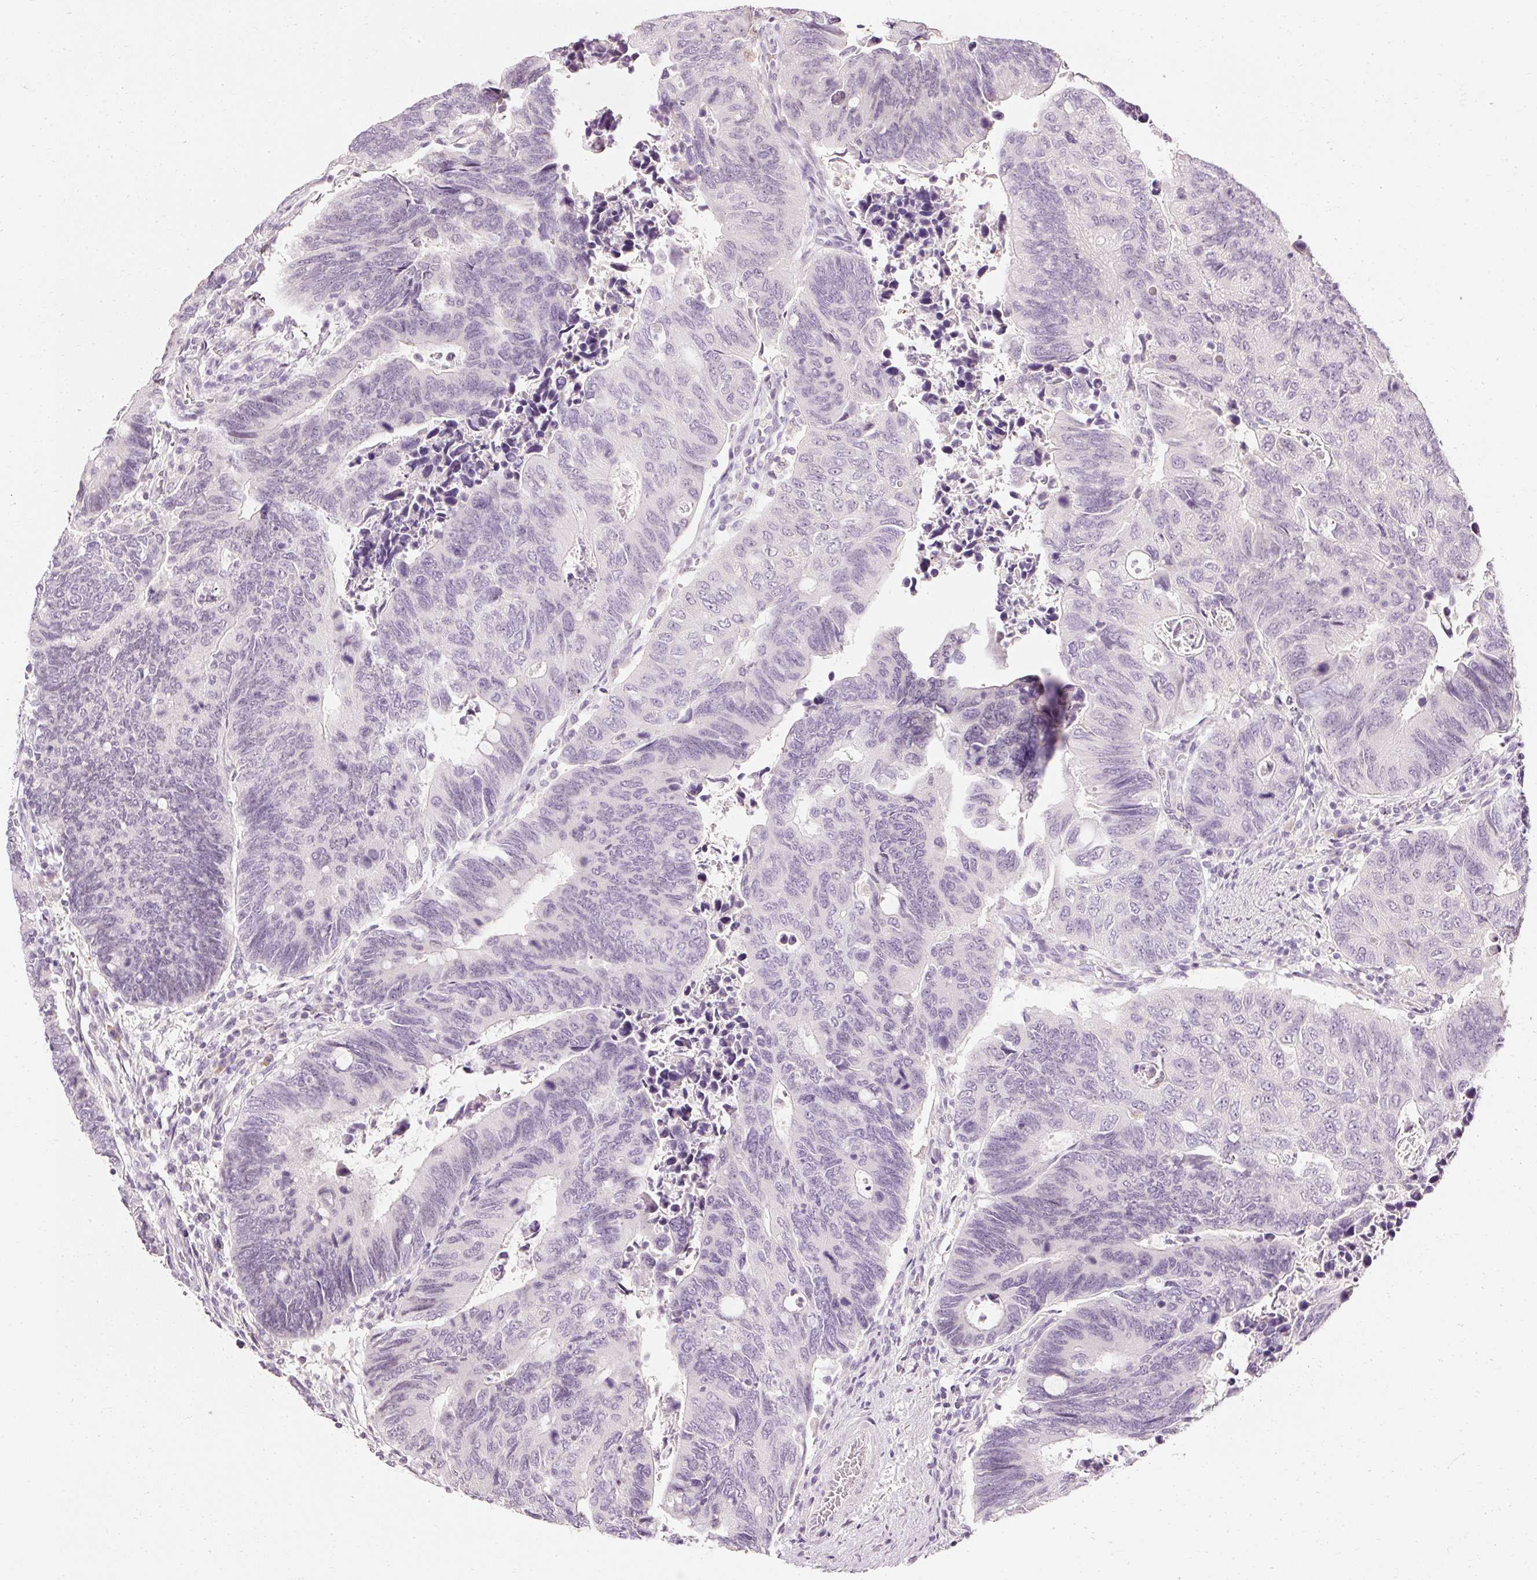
{"staining": {"intensity": "negative", "quantity": "none", "location": "none"}, "tissue": "colorectal cancer", "cell_type": "Tumor cells", "image_type": "cancer", "snomed": [{"axis": "morphology", "description": "Adenocarcinoma, NOS"}, {"axis": "topography", "description": "Colon"}], "caption": "Photomicrograph shows no protein positivity in tumor cells of colorectal adenocarcinoma tissue. Nuclei are stained in blue.", "gene": "ELAVL3", "patient": {"sex": "male", "age": 87}}